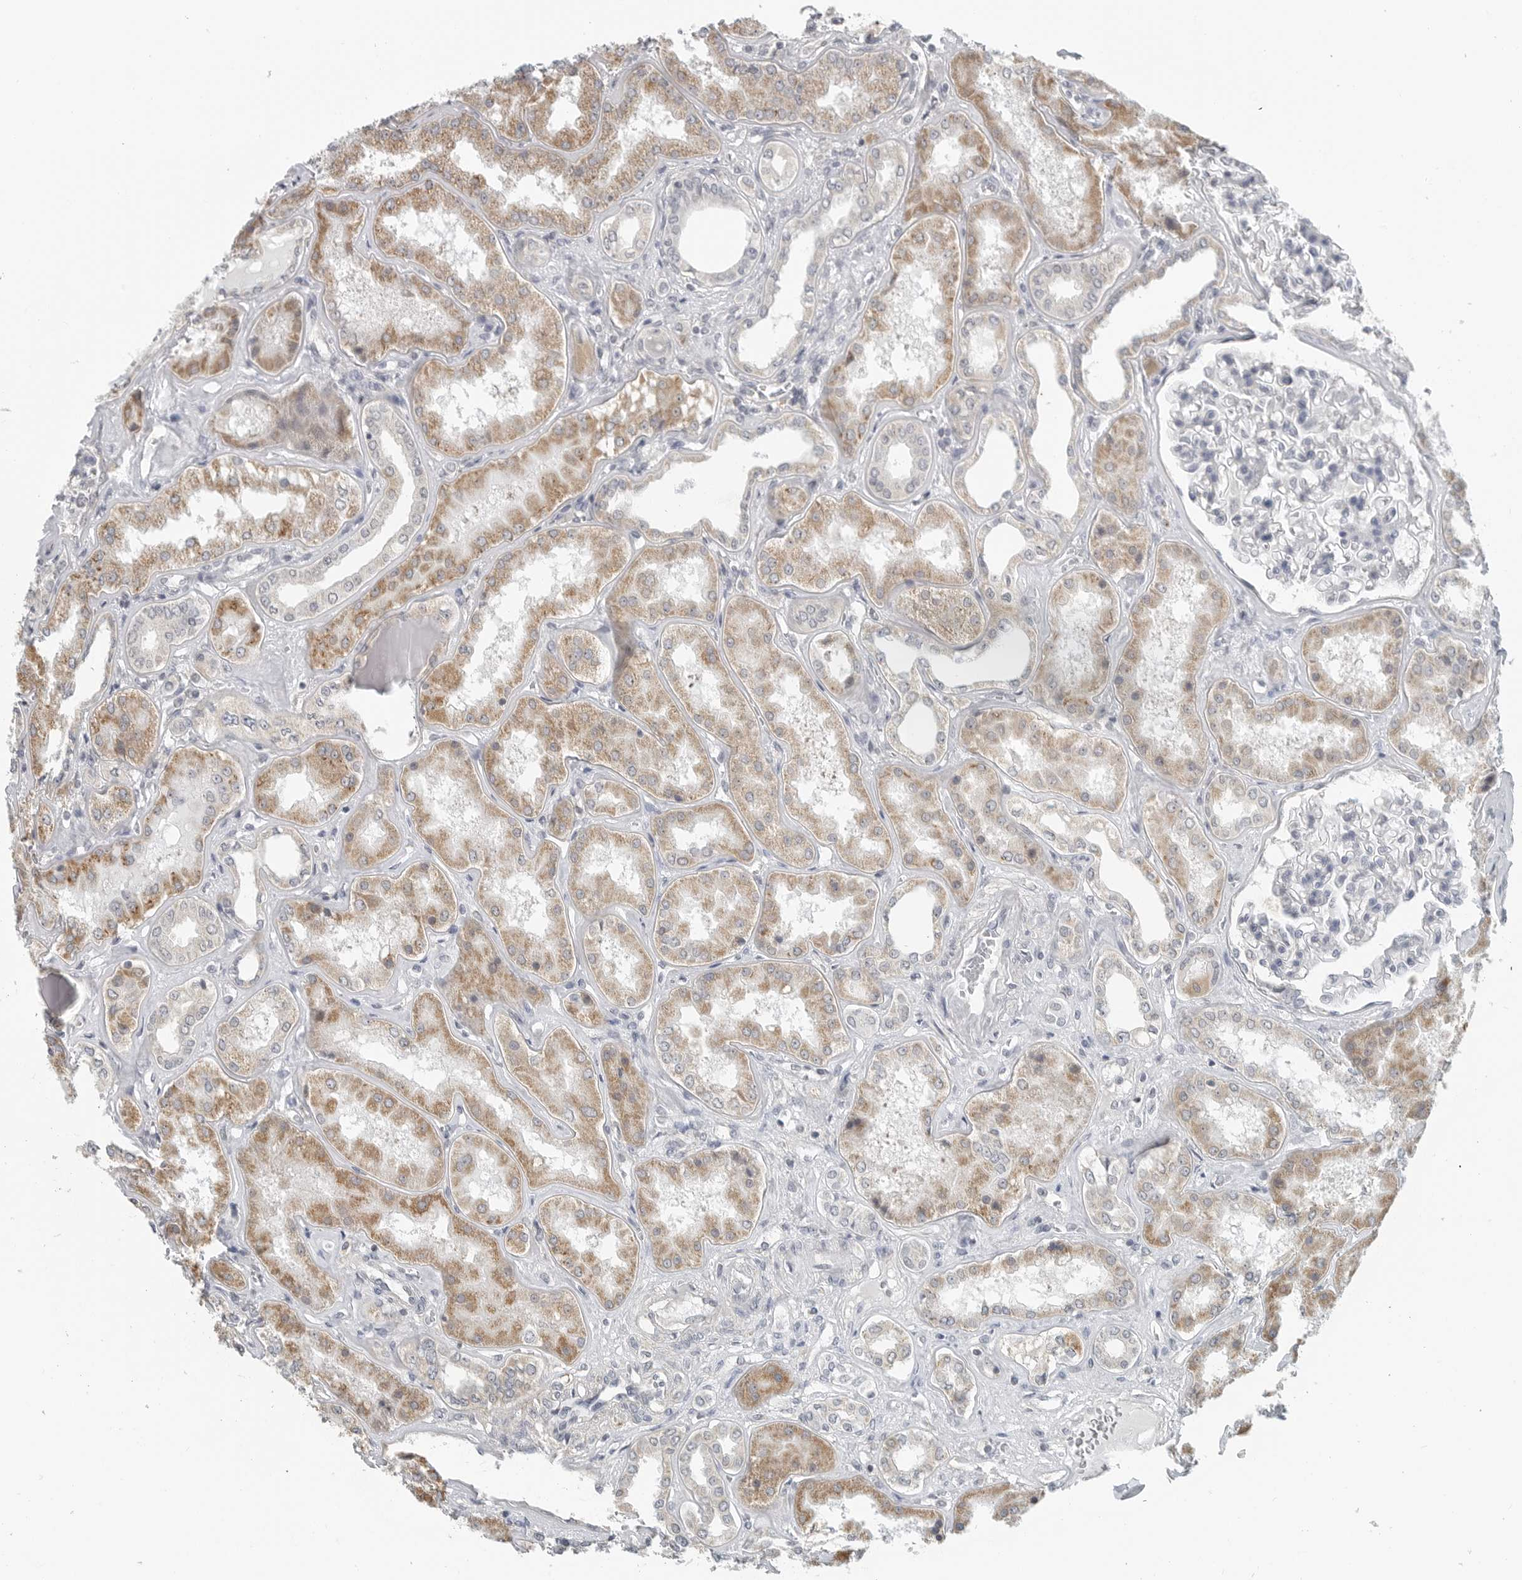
{"staining": {"intensity": "negative", "quantity": "none", "location": "none"}, "tissue": "kidney", "cell_type": "Cells in glomeruli", "image_type": "normal", "snomed": [{"axis": "morphology", "description": "Normal tissue, NOS"}, {"axis": "topography", "description": "Kidney"}], "caption": "Benign kidney was stained to show a protein in brown. There is no significant expression in cells in glomeruli.", "gene": "IL12RB2", "patient": {"sex": "female", "age": 56}}